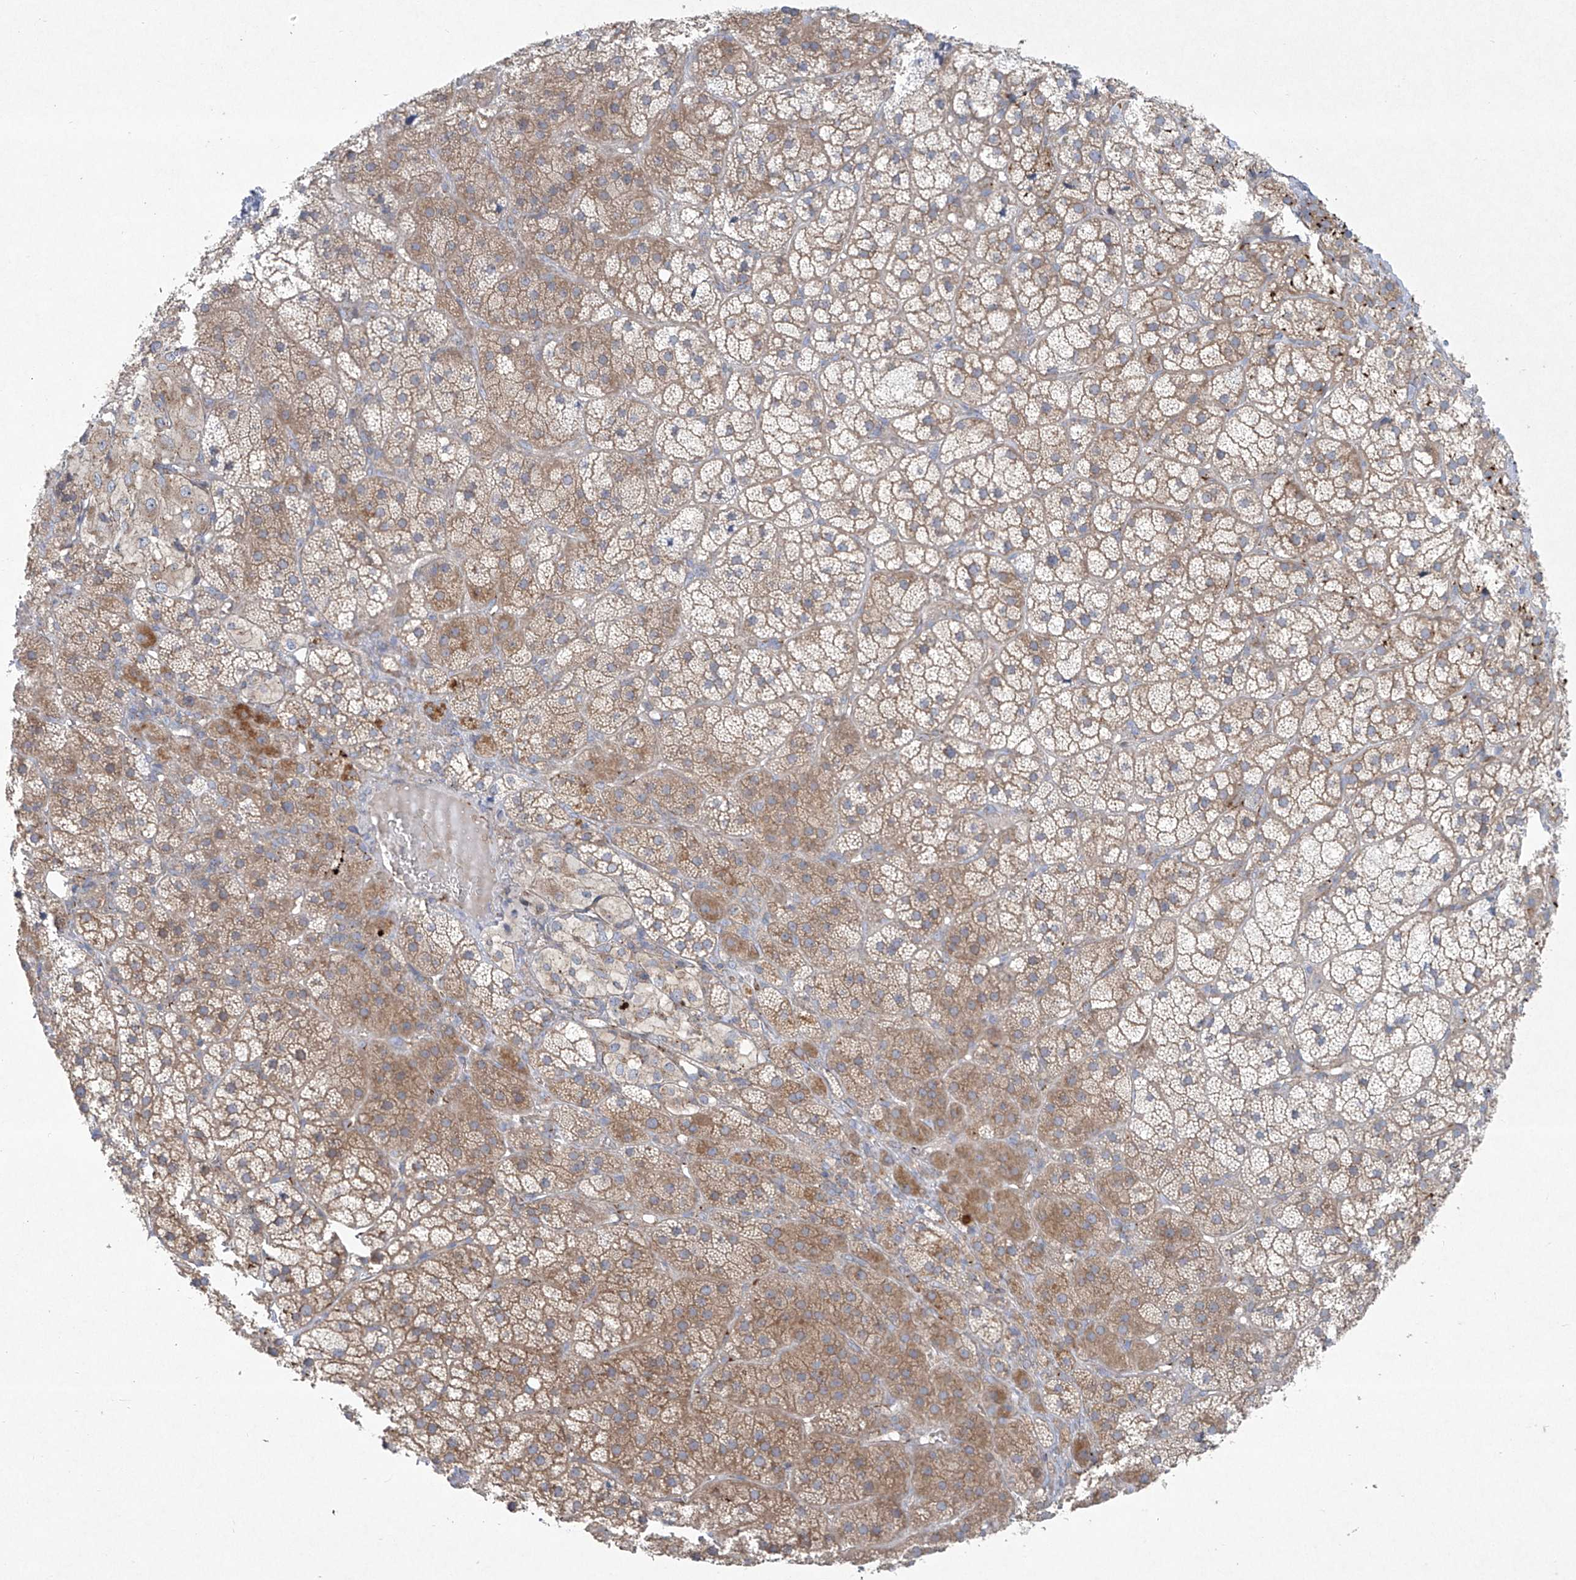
{"staining": {"intensity": "moderate", "quantity": "25%-75%", "location": "cytoplasmic/membranous"}, "tissue": "adrenal gland", "cell_type": "Glandular cells", "image_type": "normal", "snomed": [{"axis": "morphology", "description": "Normal tissue, NOS"}, {"axis": "topography", "description": "Adrenal gland"}], "caption": "Human adrenal gland stained with a brown dye shows moderate cytoplasmic/membranous positive expression in approximately 25%-75% of glandular cells.", "gene": "TJAP1", "patient": {"sex": "female", "age": 44}}